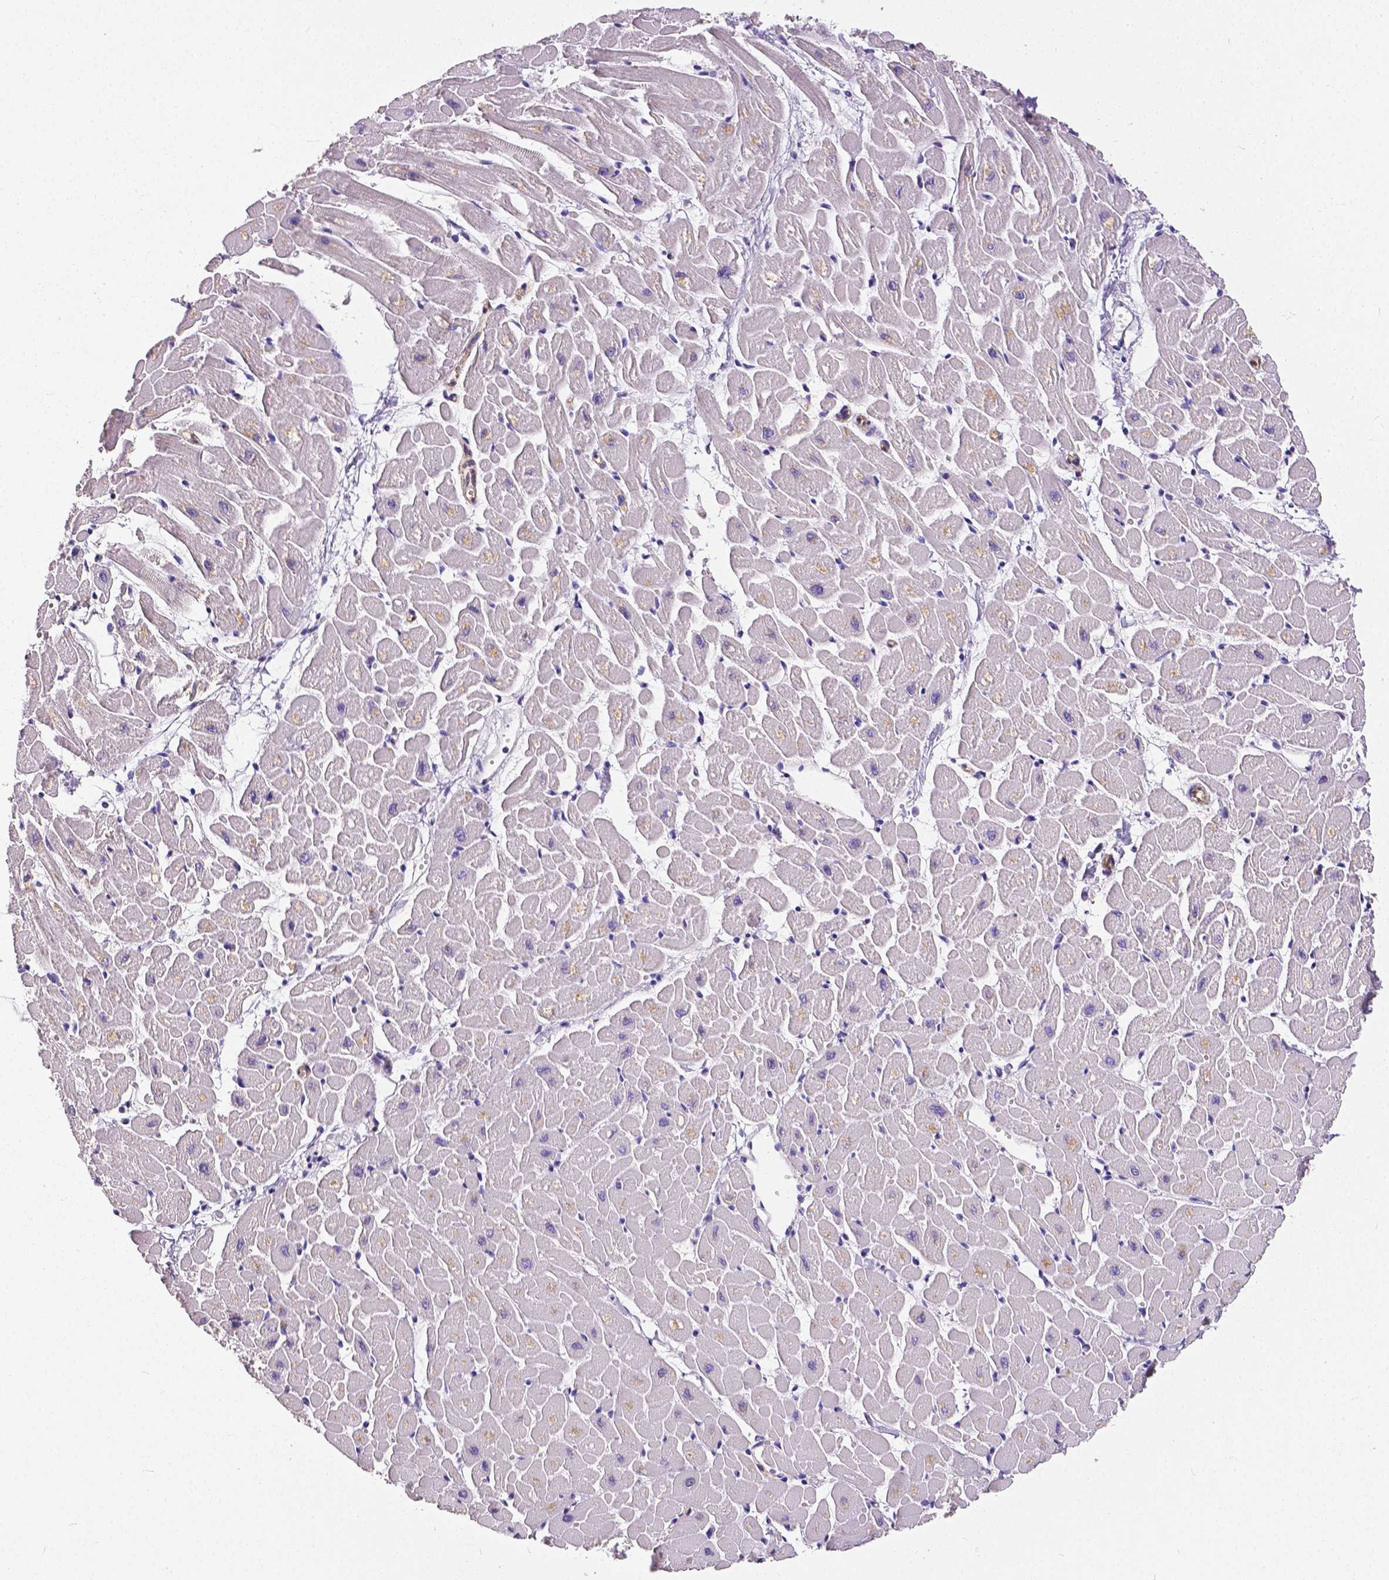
{"staining": {"intensity": "negative", "quantity": "none", "location": "none"}, "tissue": "heart muscle", "cell_type": "Cardiomyocytes", "image_type": "normal", "snomed": [{"axis": "morphology", "description": "Normal tissue, NOS"}, {"axis": "topography", "description": "Heart"}], "caption": "Cardiomyocytes show no significant protein expression in unremarkable heart muscle.", "gene": "OCLN", "patient": {"sex": "male", "age": 57}}